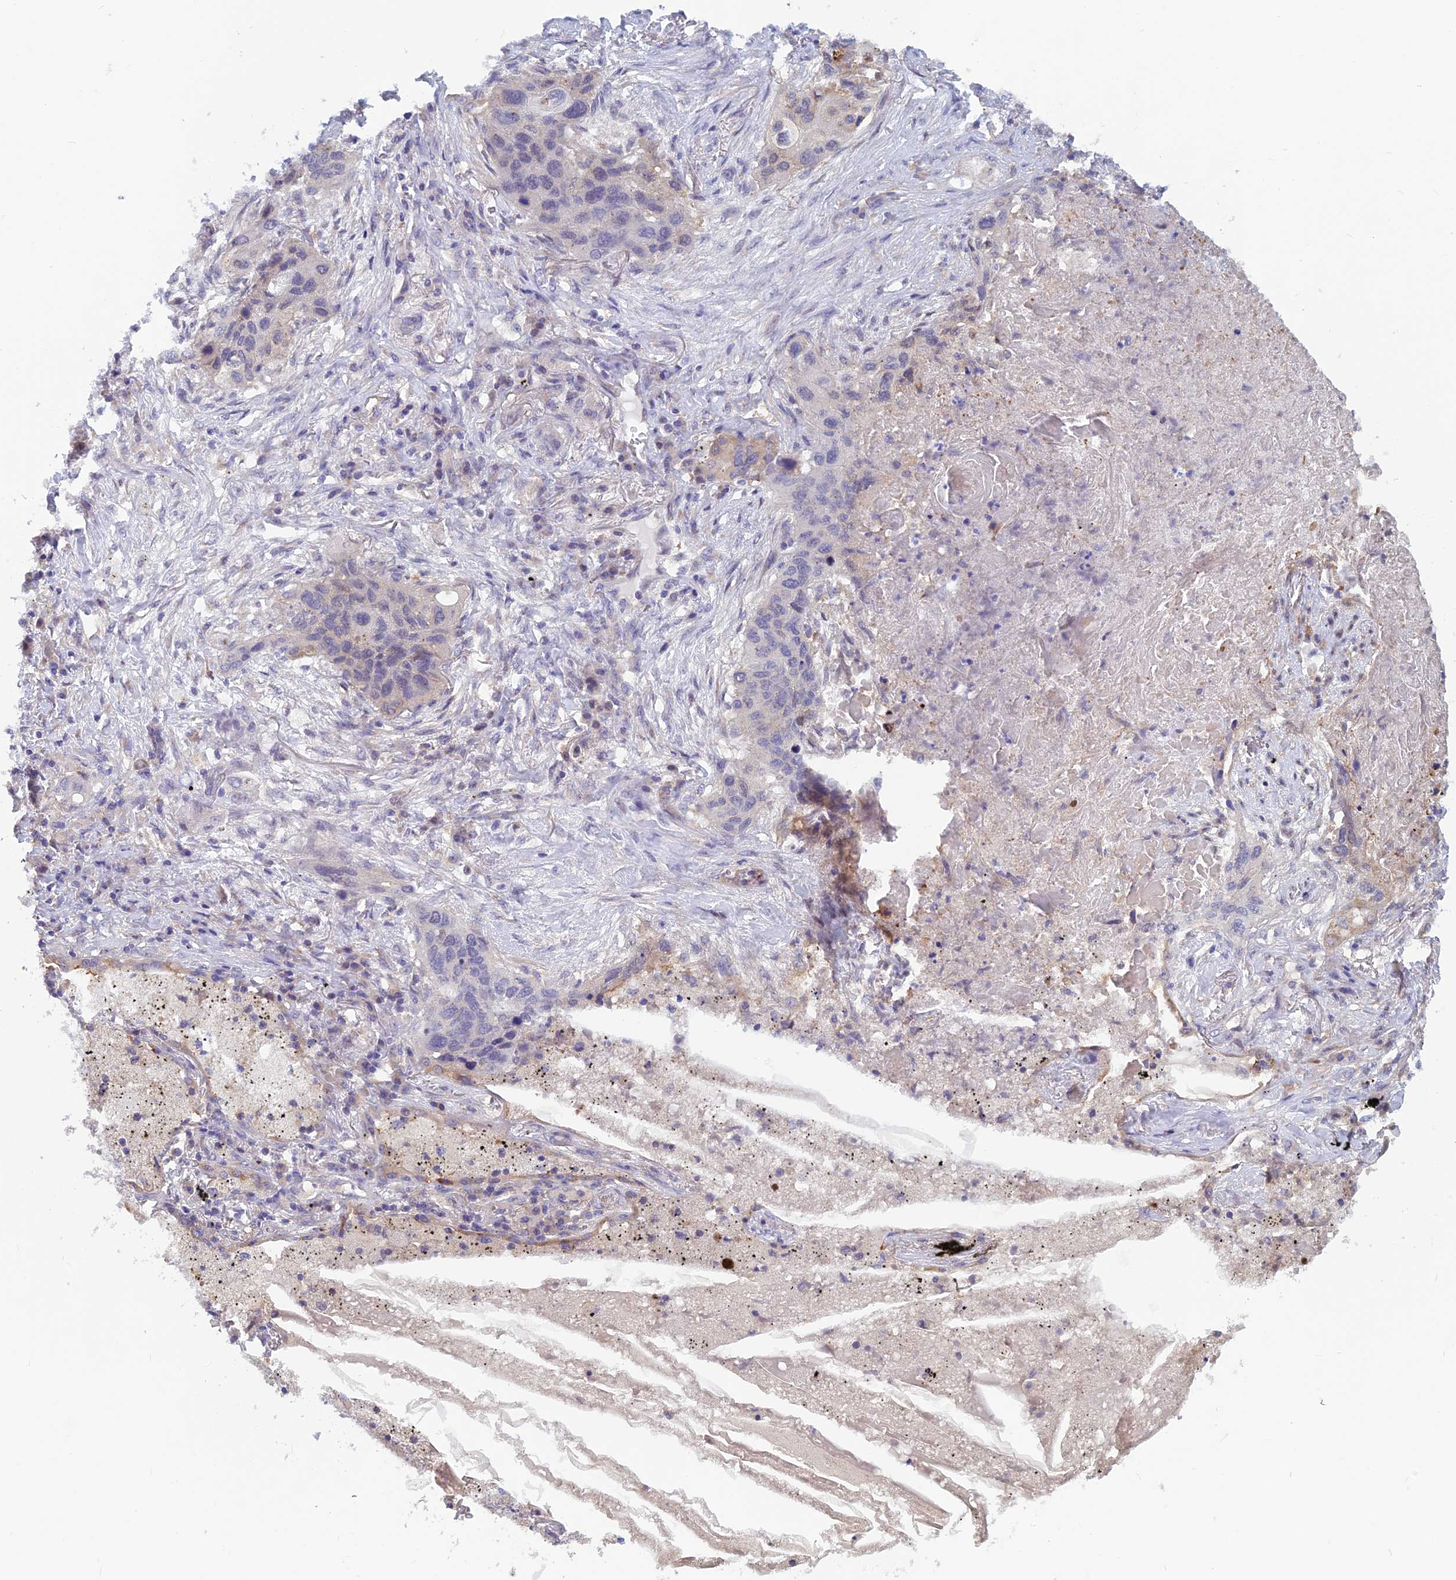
{"staining": {"intensity": "negative", "quantity": "none", "location": "none"}, "tissue": "lung cancer", "cell_type": "Tumor cells", "image_type": "cancer", "snomed": [{"axis": "morphology", "description": "Squamous cell carcinoma, NOS"}, {"axis": "topography", "description": "Lung"}], "caption": "Micrograph shows no significant protein staining in tumor cells of lung cancer (squamous cell carcinoma).", "gene": "HECA", "patient": {"sex": "female", "age": 63}}